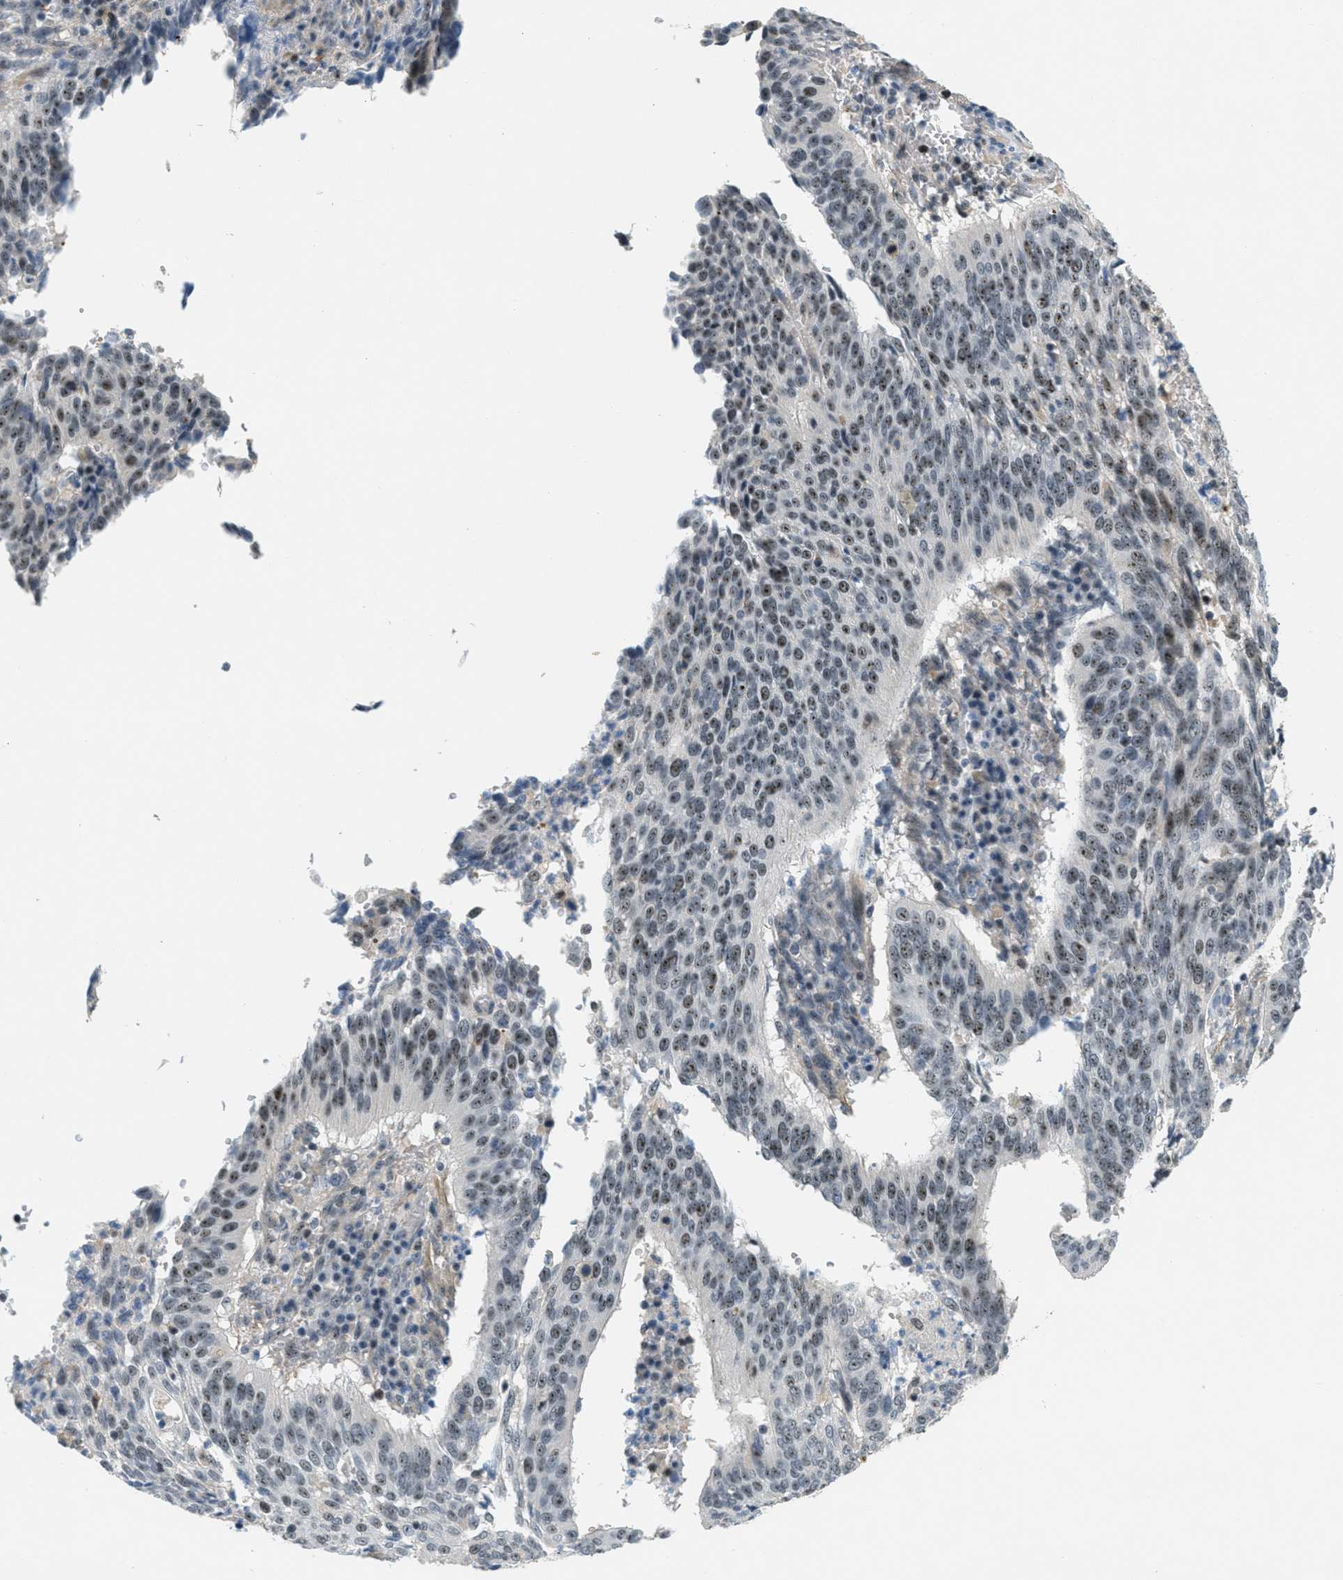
{"staining": {"intensity": "moderate", "quantity": "25%-75%", "location": "nuclear"}, "tissue": "cervical cancer", "cell_type": "Tumor cells", "image_type": "cancer", "snomed": [{"axis": "morphology", "description": "Normal tissue, NOS"}, {"axis": "morphology", "description": "Squamous cell carcinoma, NOS"}, {"axis": "topography", "description": "Cervix"}], "caption": "Cervical squamous cell carcinoma was stained to show a protein in brown. There is medium levels of moderate nuclear positivity in approximately 25%-75% of tumor cells.", "gene": "DDX47", "patient": {"sex": "female", "age": 39}}